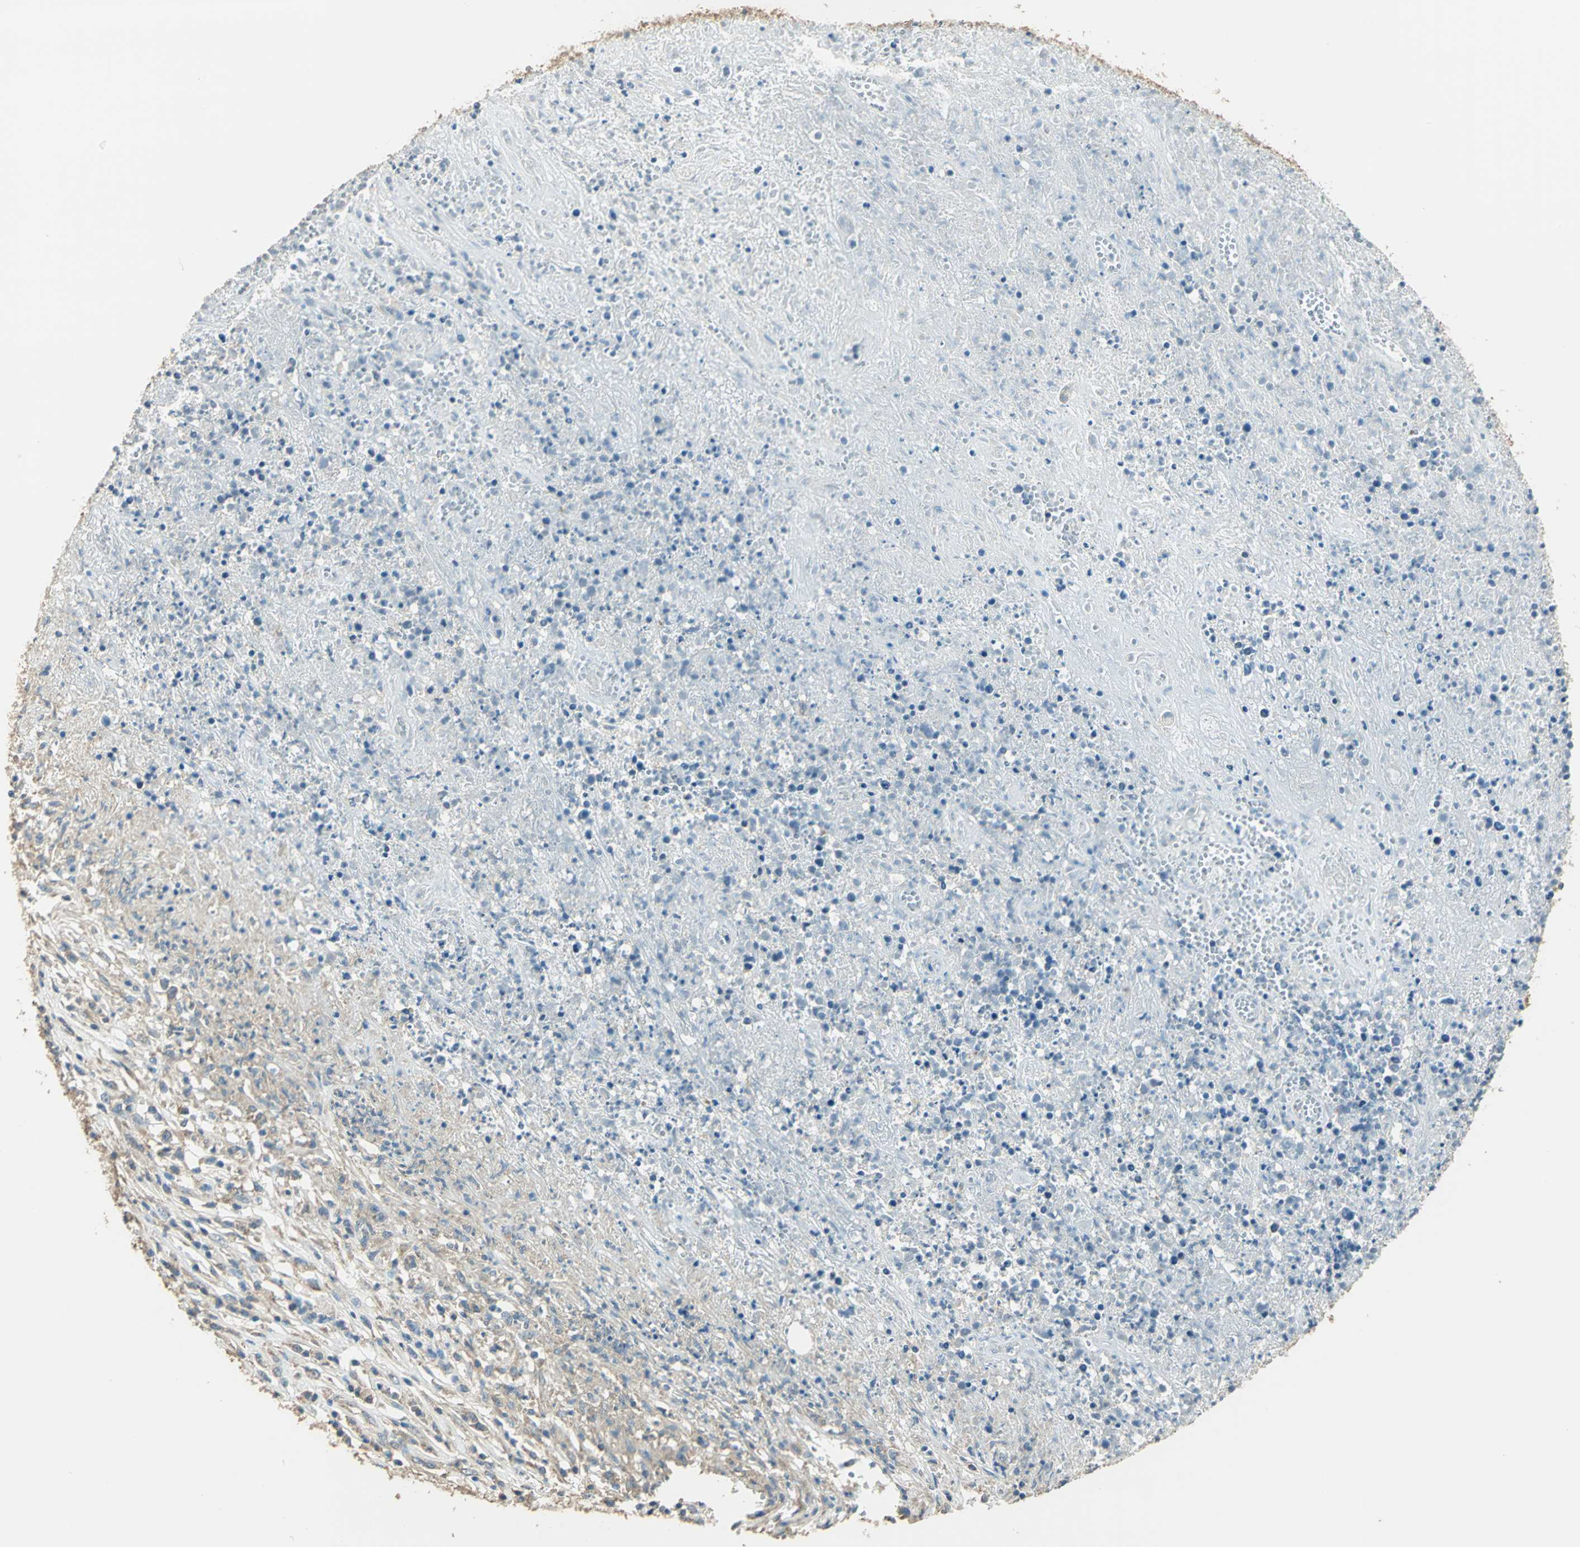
{"staining": {"intensity": "moderate", "quantity": ">75%", "location": "cytoplasmic/membranous"}, "tissue": "lymphoma", "cell_type": "Tumor cells", "image_type": "cancer", "snomed": [{"axis": "morphology", "description": "Malignant lymphoma, non-Hodgkin's type, High grade"}, {"axis": "topography", "description": "Lymph node"}], "caption": "Protein staining exhibits moderate cytoplasmic/membranous positivity in approximately >75% of tumor cells in lymphoma. (Brightfield microscopy of DAB IHC at high magnification).", "gene": "SHC2", "patient": {"sex": "female", "age": 84}}